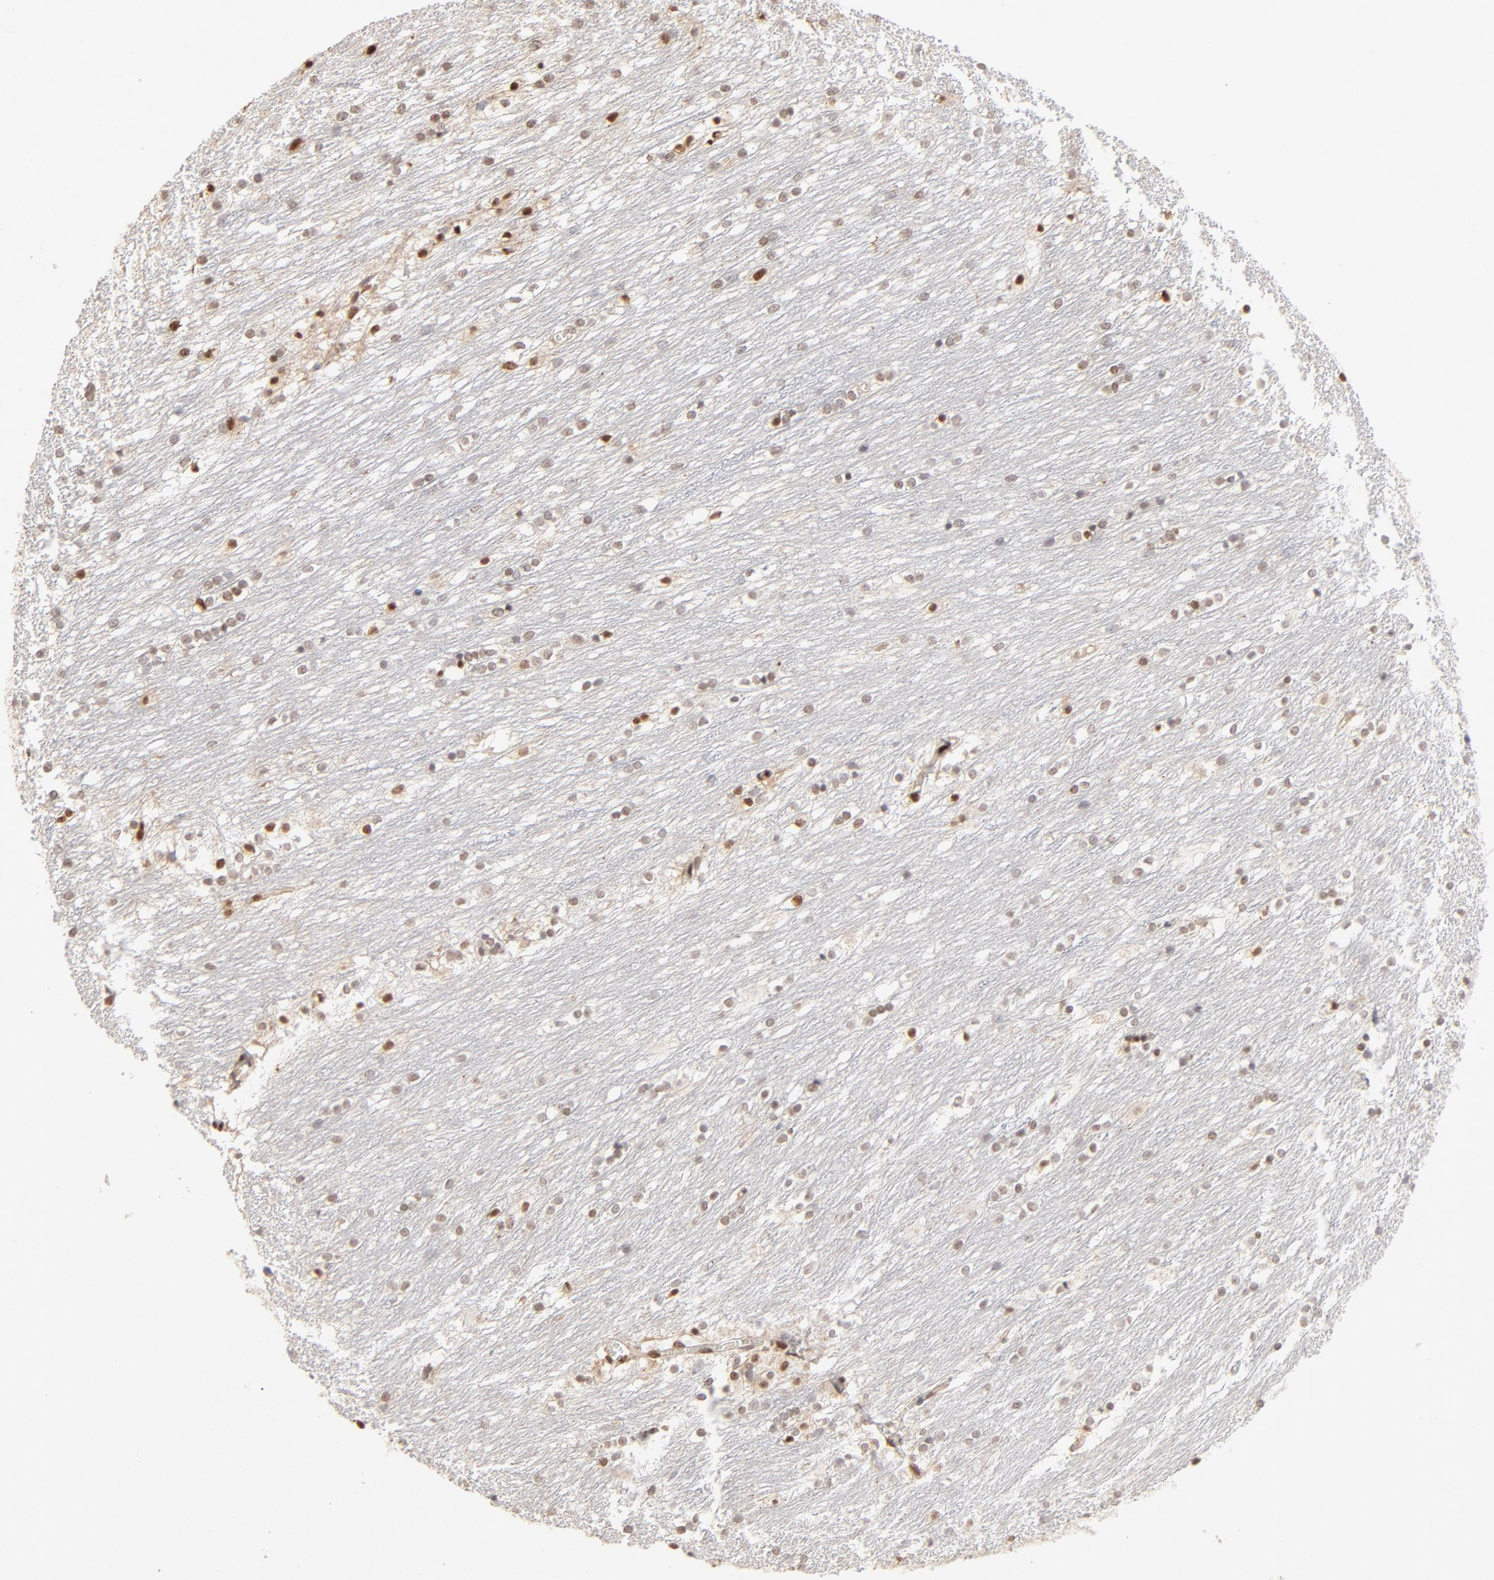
{"staining": {"intensity": "moderate", "quantity": "25%-75%", "location": "nuclear"}, "tissue": "caudate", "cell_type": "Glial cells", "image_type": "normal", "snomed": [{"axis": "morphology", "description": "Normal tissue, NOS"}, {"axis": "topography", "description": "Lateral ventricle wall"}], "caption": "Caudate stained with a brown dye reveals moderate nuclear positive expression in about 25%-75% of glial cells.", "gene": "NFIB", "patient": {"sex": "female", "age": 19}}